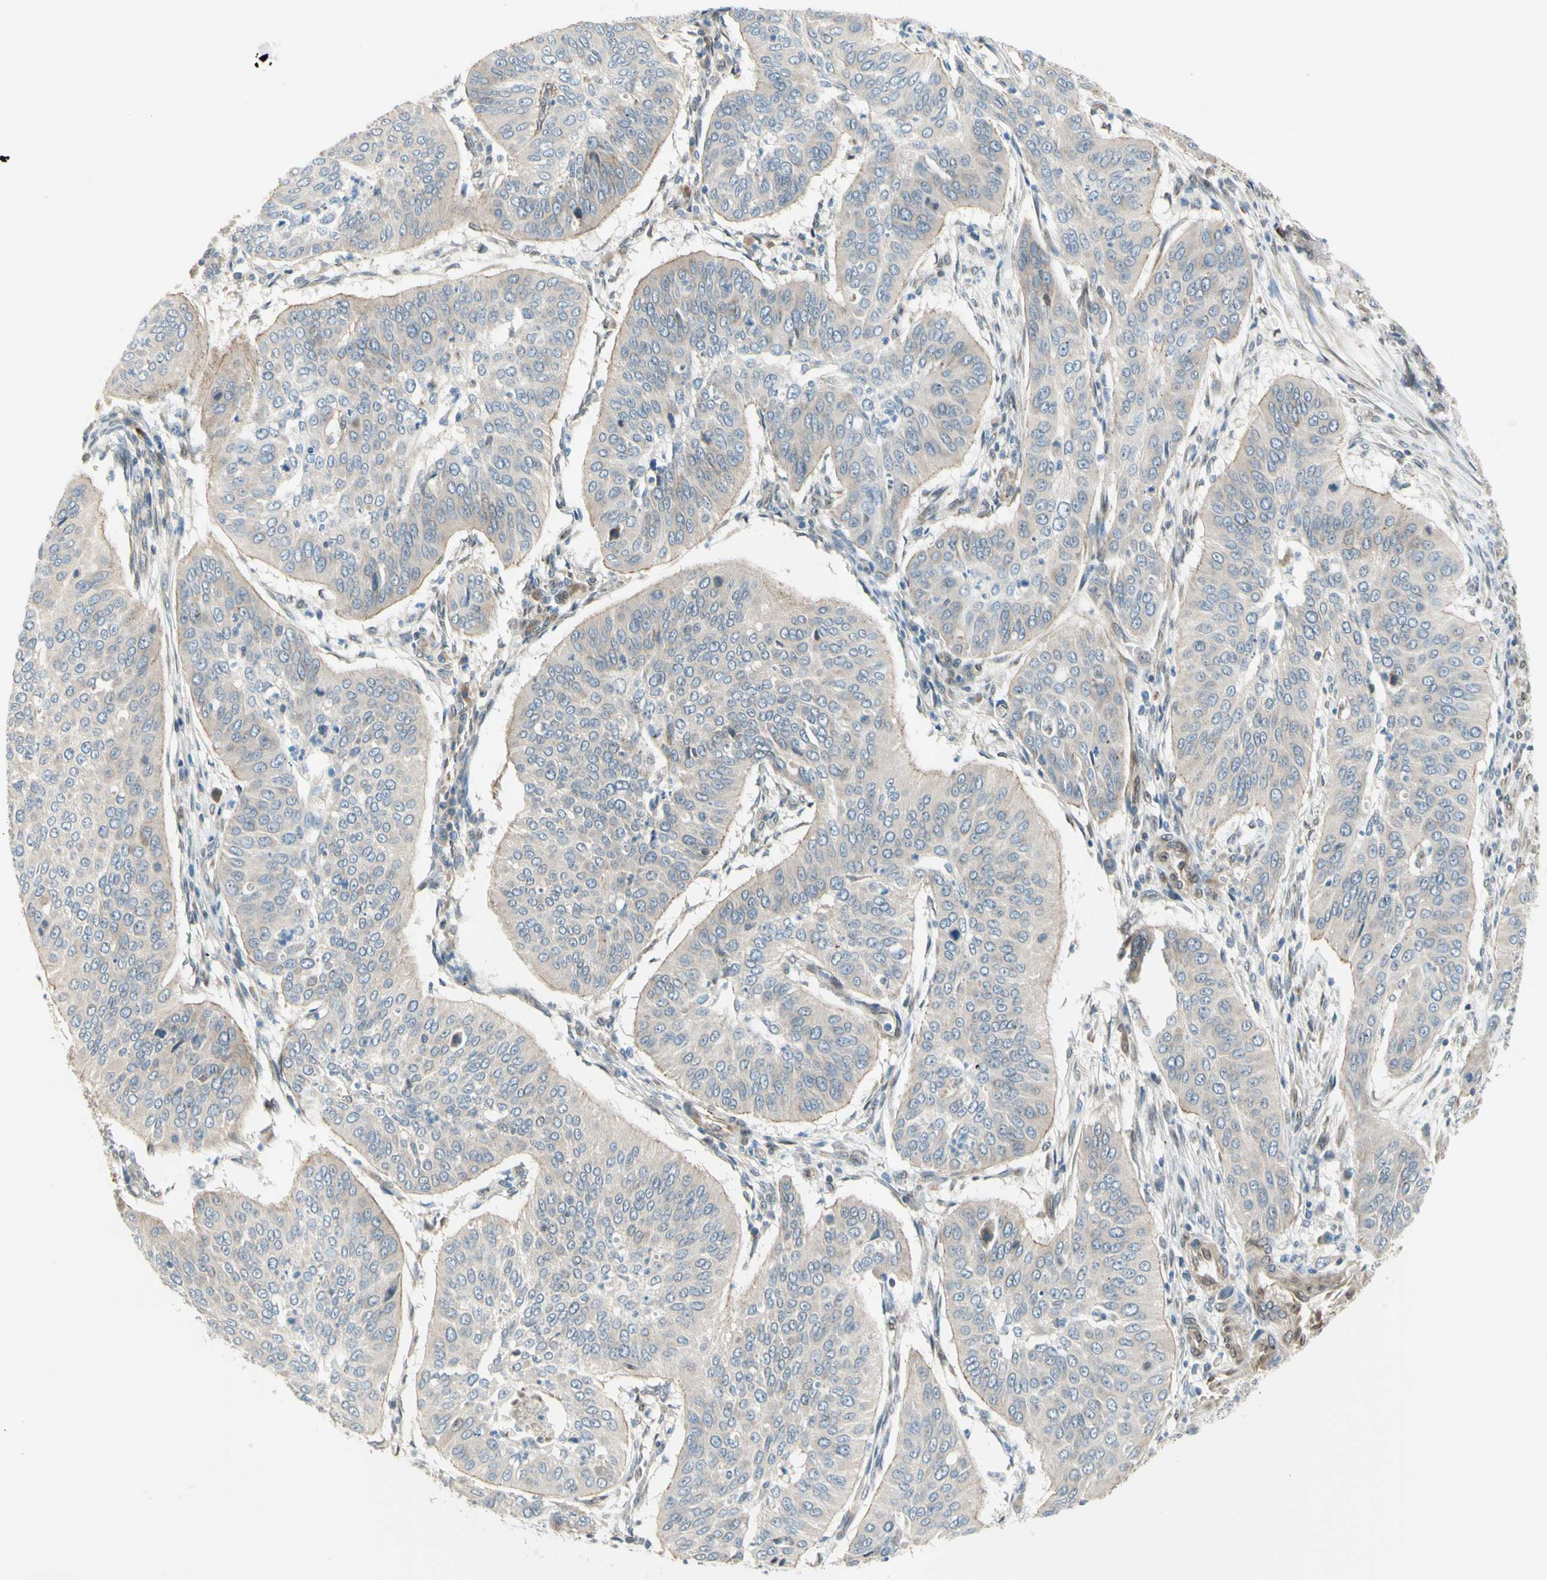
{"staining": {"intensity": "weak", "quantity": ">75%", "location": "cytoplasmic/membranous"}, "tissue": "cervical cancer", "cell_type": "Tumor cells", "image_type": "cancer", "snomed": [{"axis": "morphology", "description": "Normal tissue, NOS"}, {"axis": "morphology", "description": "Squamous cell carcinoma, NOS"}, {"axis": "topography", "description": "Cervix"}], "caption": "Tumor cells reveal low levels of weak cytoplasmic/membranous staining in approximately >75% of cells in cervical cancer.", "gene": "TRAF2", "patient": {"sex": "female", "age": 39}}